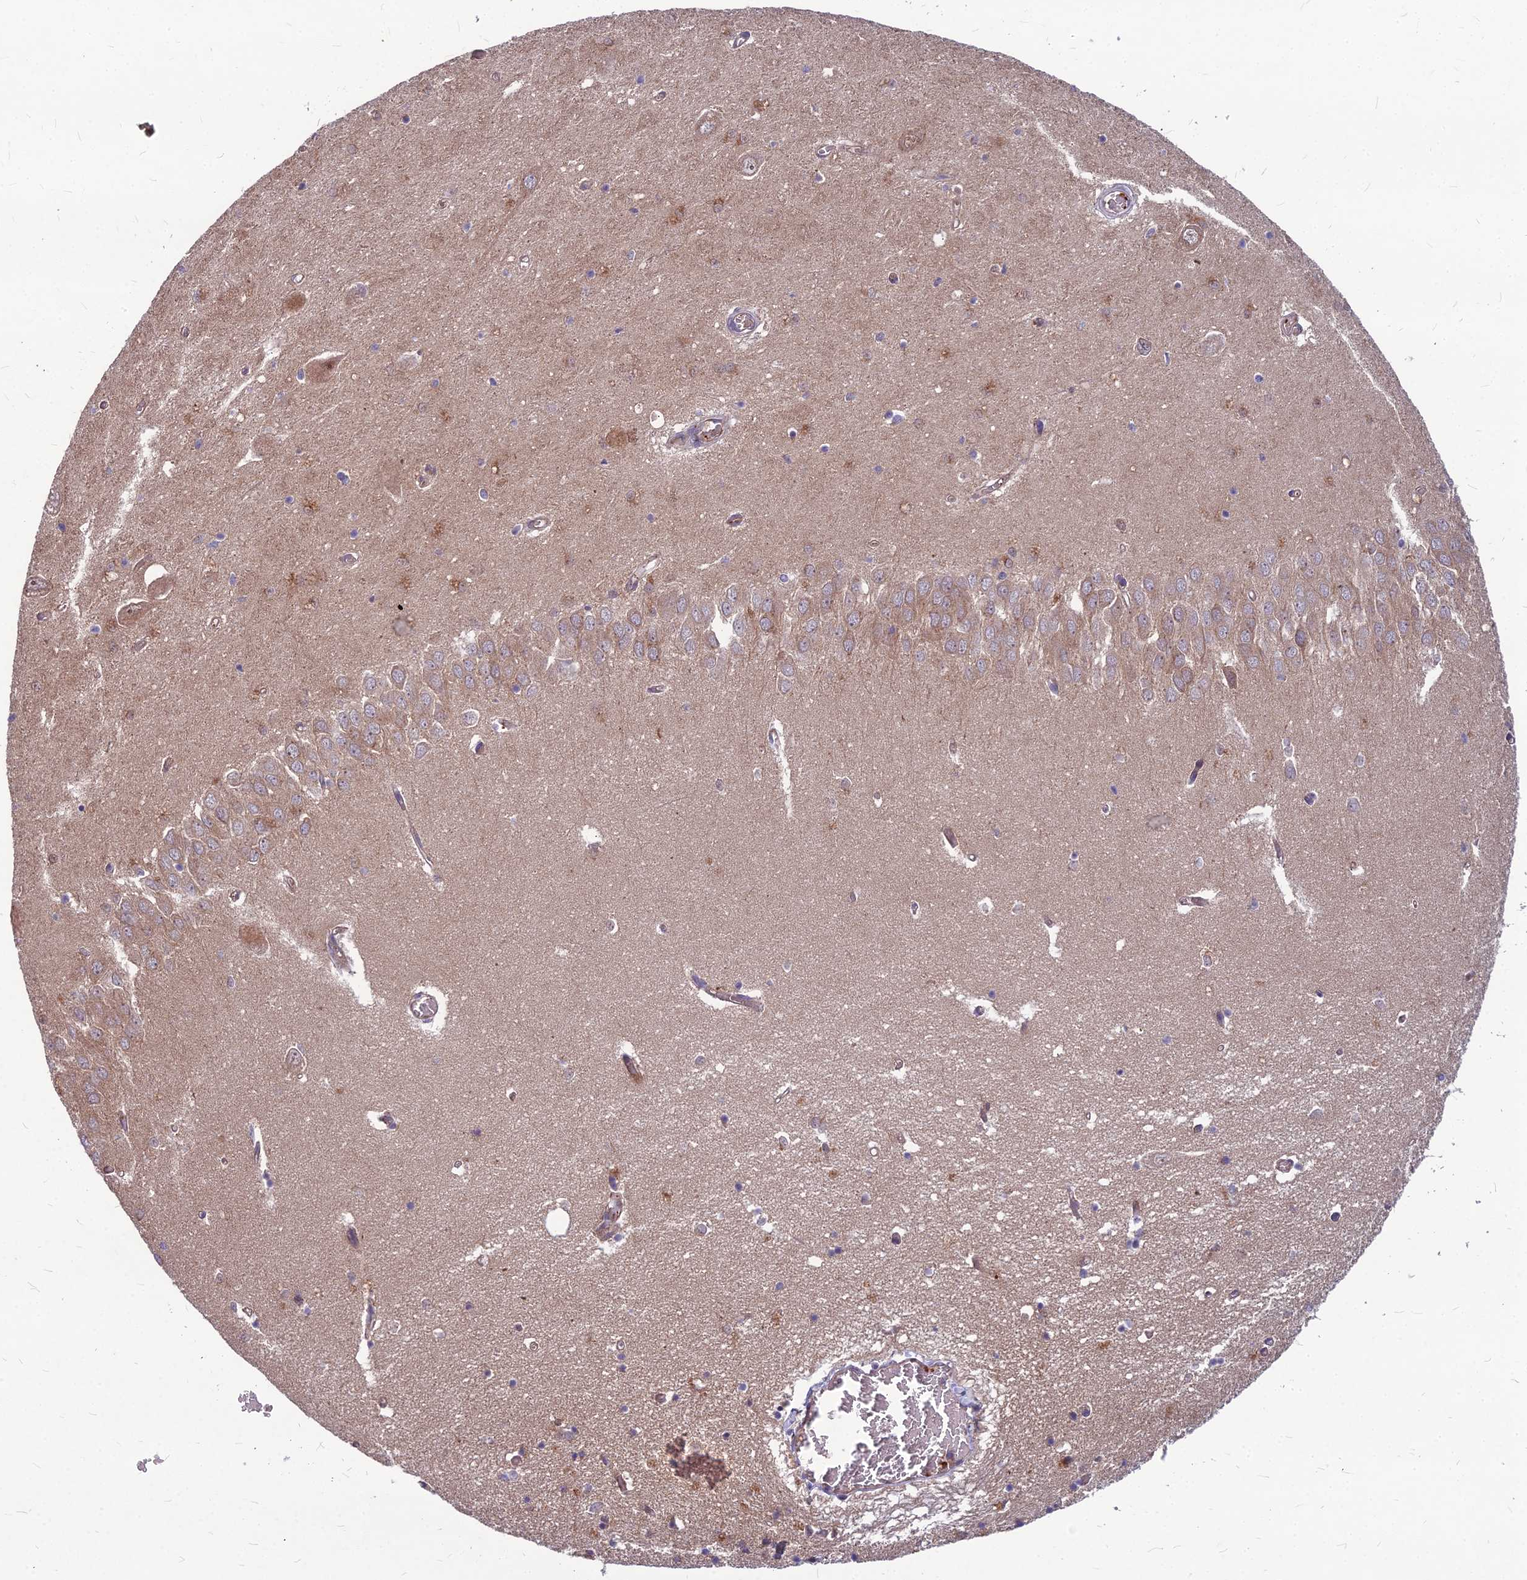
{"staining": {"intensity": "moderate", "quantity": "<25%", "location": "cytoplasmic/membranous"}, "tissue": "hippocampus", "cell_type": "Glial cells", "image_type": "normal", "snomed": [{"axis": "morphology", "description": "Normal tissue, NOS"}, {"axis": "topography", "description": "Hippocampus"}], "caption": "Moderate cytoplasmic/membranous staining for a protein is seen in approximately <25% of glial cells of benign hippocampus using IHC.", "gene": "MFSD8", "patient": {"sex": "male", "age": 70}}